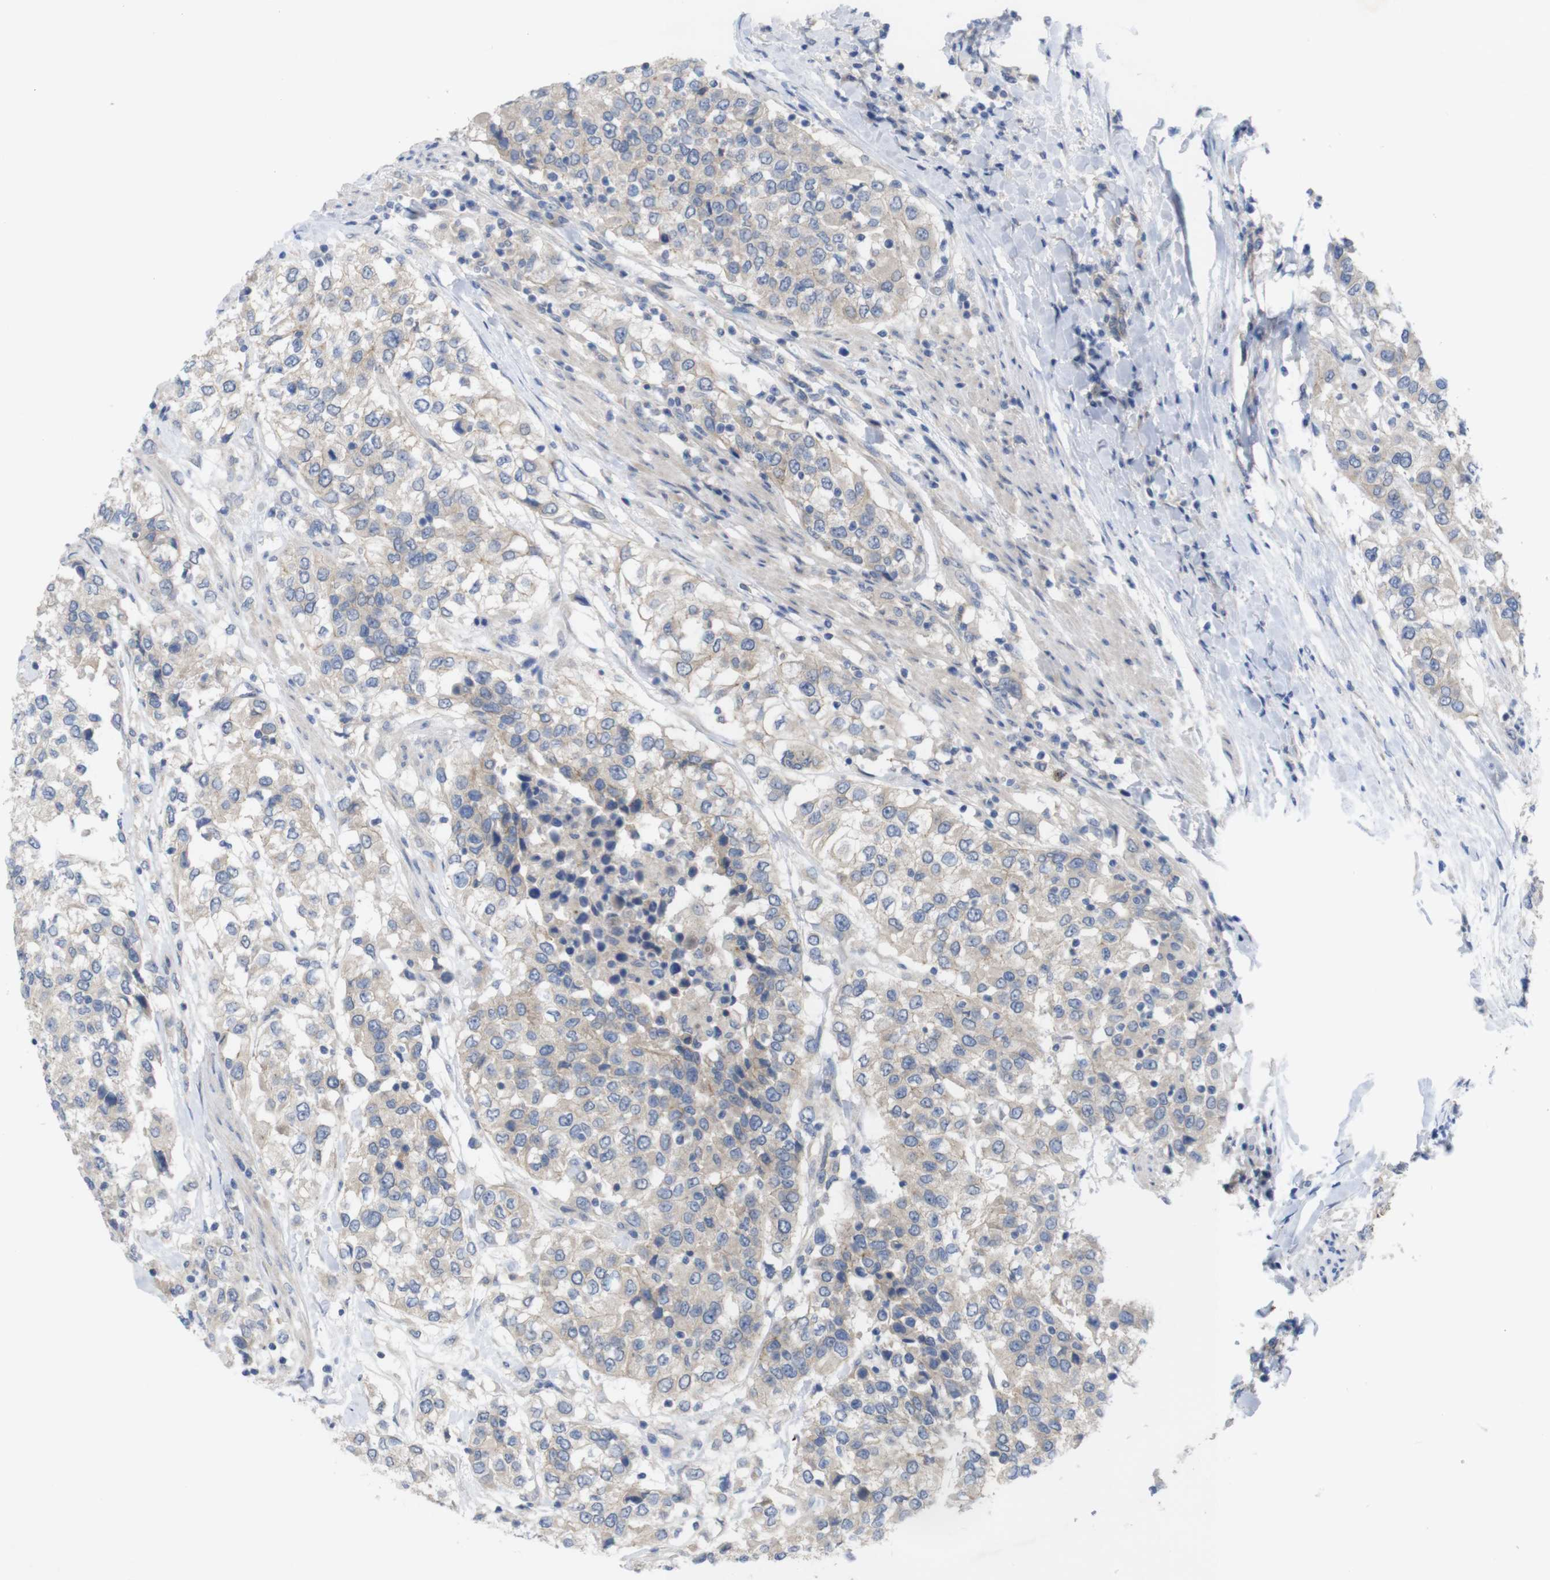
{"staining": {"intensity": "negative", "quantity": "none", "location": "none"}, "tissue": "urothelial cancer", "cell_type": "Tumor cells", "image_type": "cancer", "snomed": [{"axis": "morphology", "description": "Urothelial carcinoma, High grade"}, {"axis": "topography", "description": "Urinary bladder"}], "caption": "Tumor cells show no significant staining in urothelial cancer.", "gene": "KIDINS220", "patient": {"sex": "female", "age": 56}}